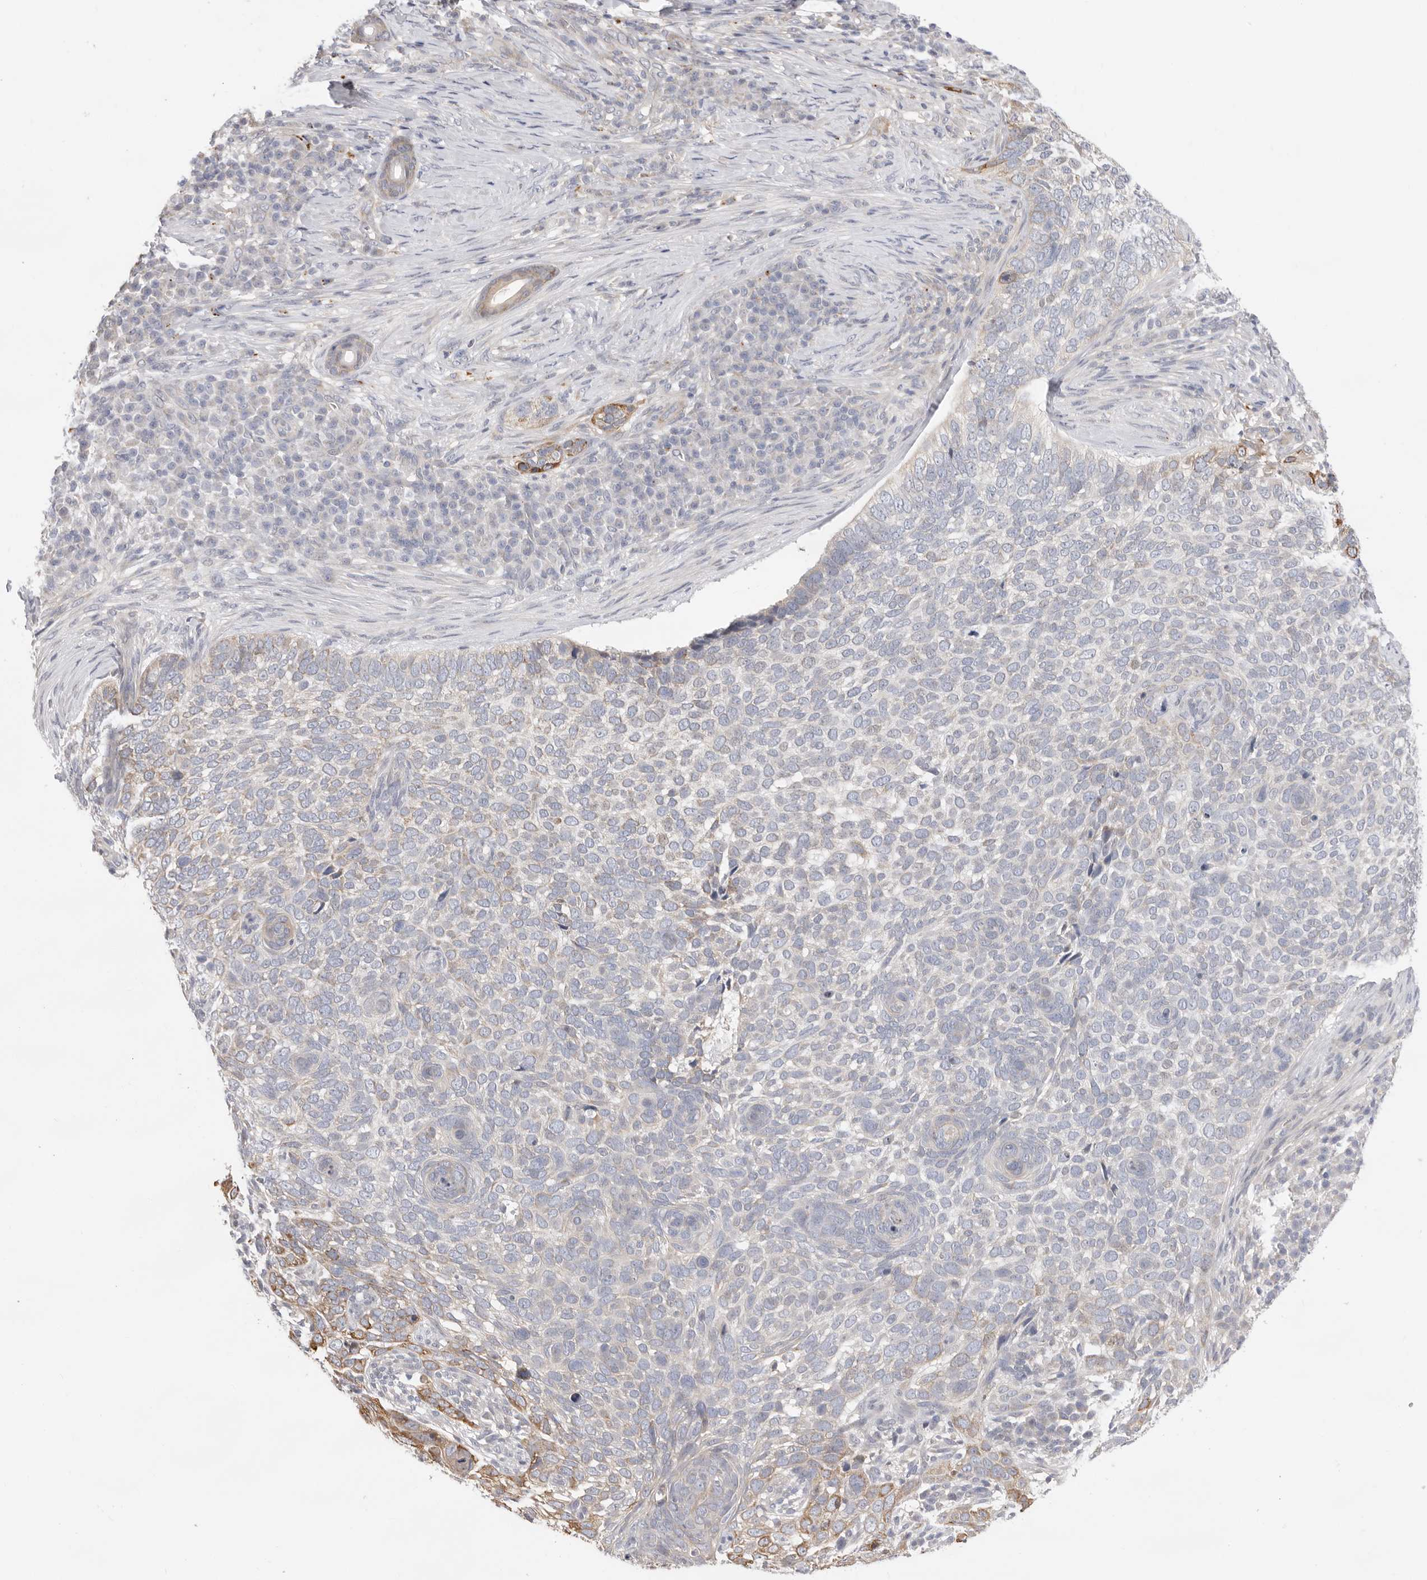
{"staining": {"intensity": "moderate", "quantity": "<25%", "location": "cytoplasmic/membranous"}, "tissue": "skin cancer", "cell_type": "Tumor cells", "image_type": "cancer", "snomed": [{"axis": "morphology", "description": "Basal cell carcinoma"}, {"axis": "topography", "description": "Skin"}], "caption": "Skin basal cell carcinoma was stained to show a protein in brown. There is low levels of moderate cytoplasmic/membranous expression in approximately <25% of tumor cells.", "gene": "USH1C", "patient": {"sex": "female", "age": 64}}